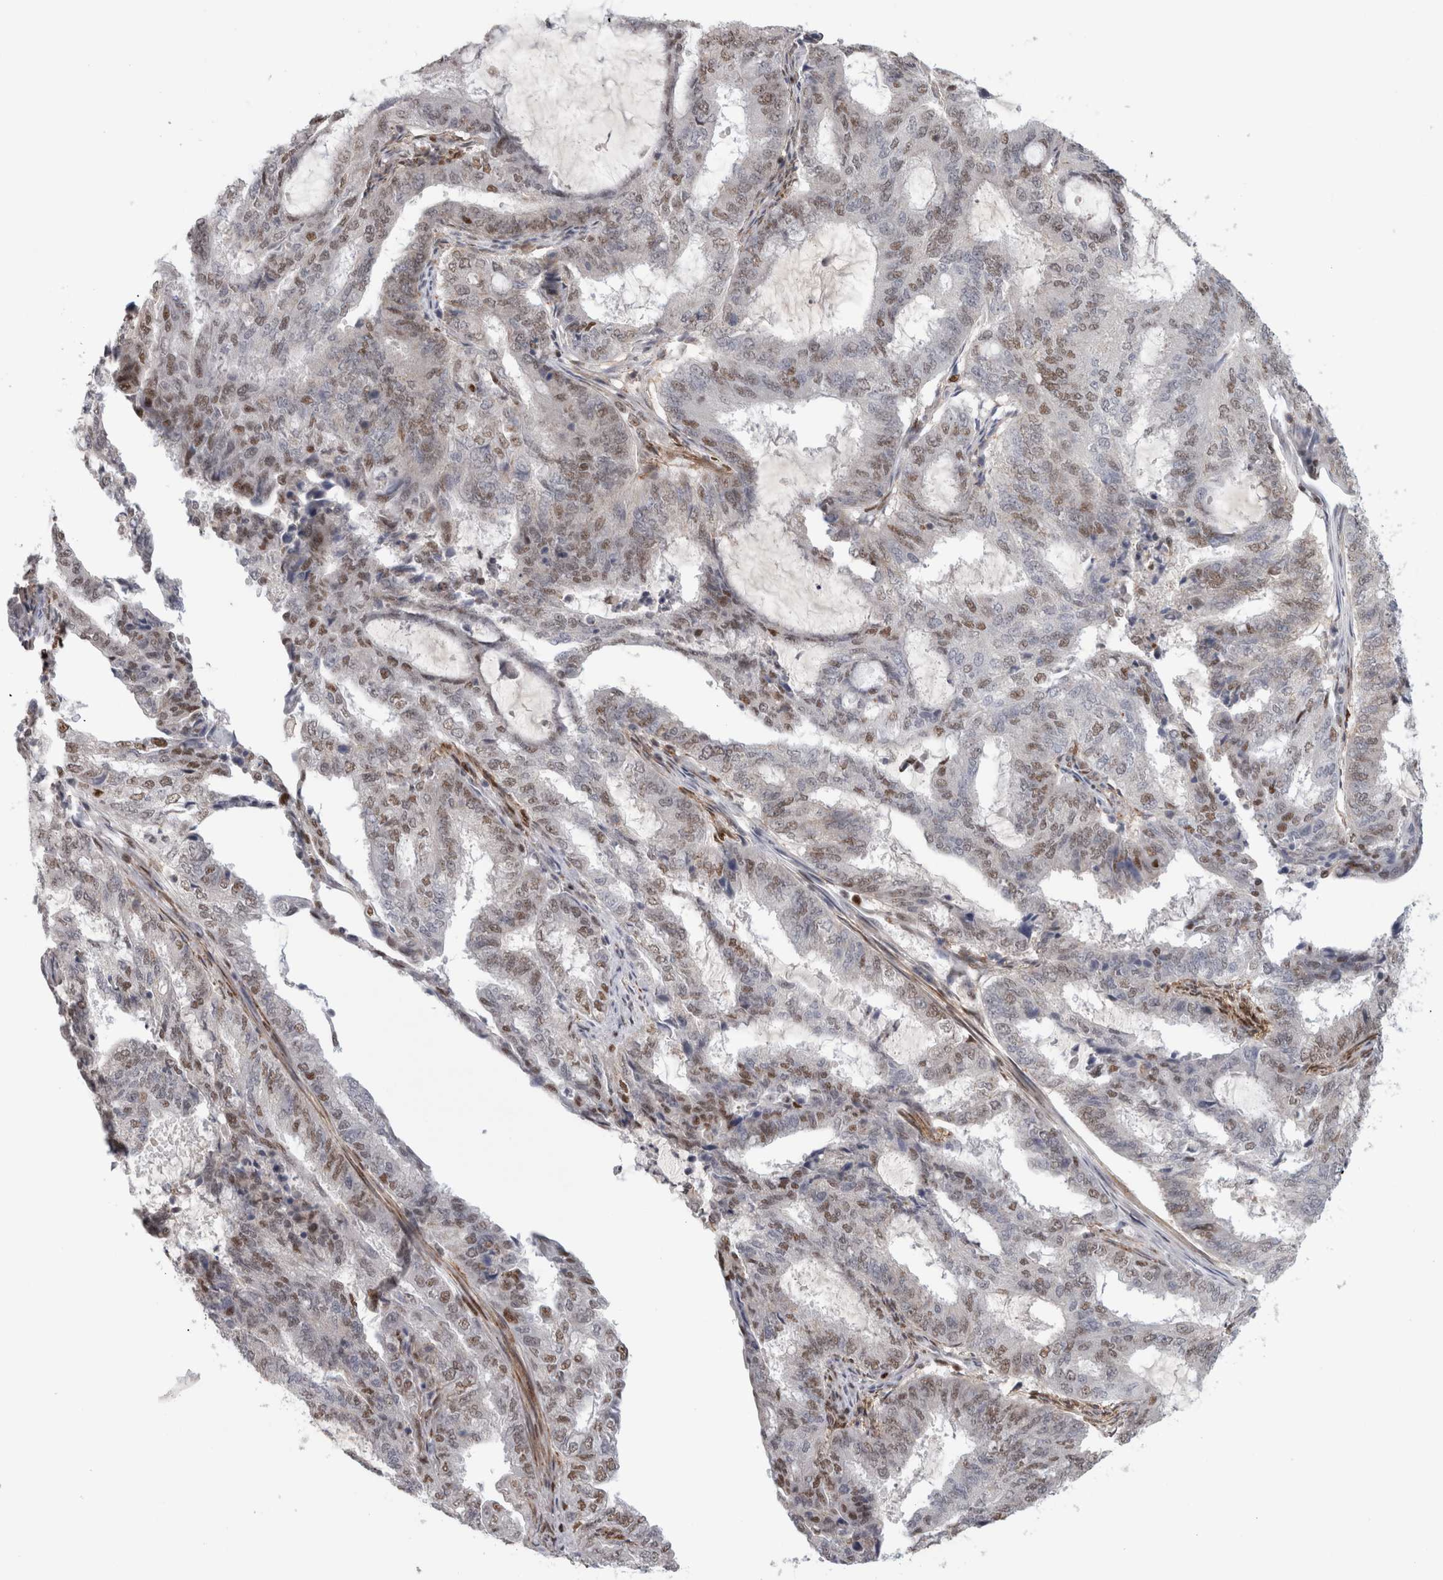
{"staining": {"intensity": "weak", "quantity": ">75%", "location": "nuclear"}, "tissue": "endometrial cancer", "cell_type": "Tumor cells", "image_type": "cancer", "snomed": [{"axis": "morphology", "description": "Adenocarcinoma, NOS"}, {"axis": "topography", "description": "Endometrium"}], "caption": "Human endometrial adenocarcinoma stained with a brown dye exhibits weak nuclear positive expression in about >75% of tumor cells.", "gene": "SRARP", "patient": {"sex": "female", "age": 51}}